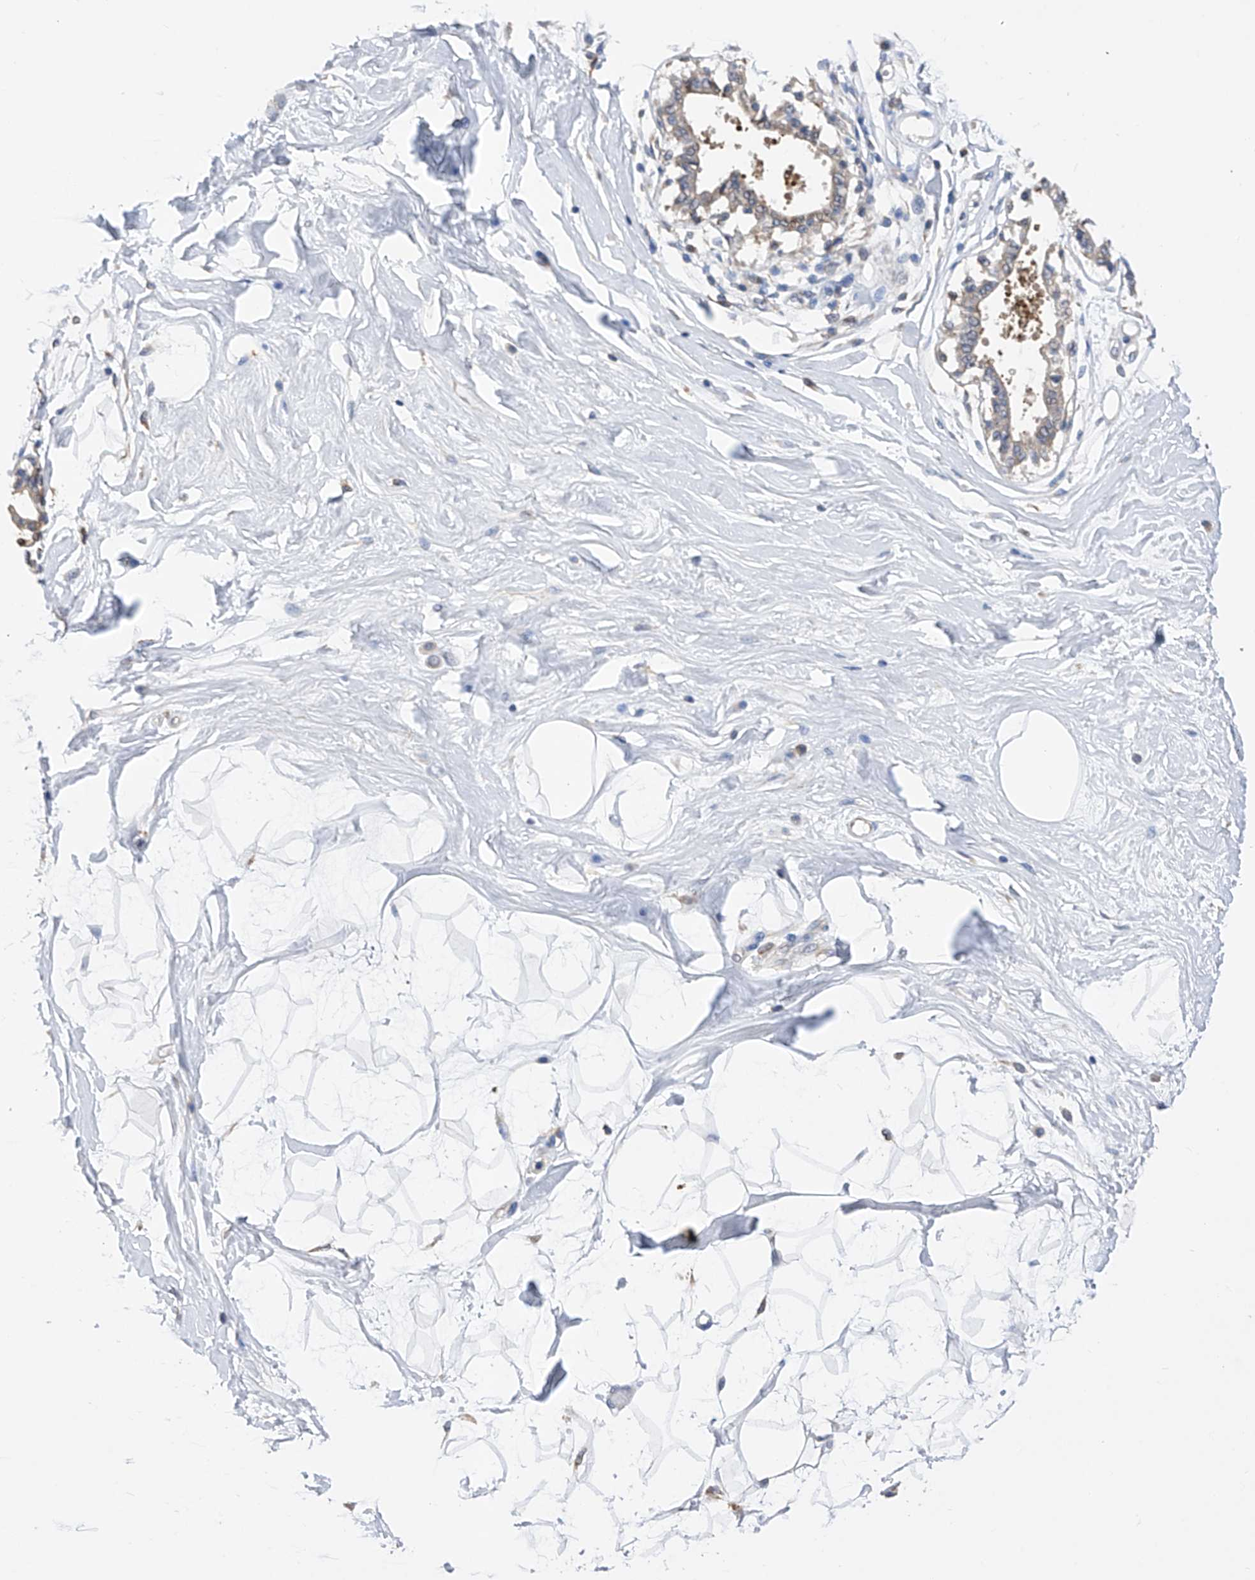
{"staining": {"intensity": "negative", "quantity": "none", "location": "none"}, "tissue": "breast", "cell_type": "Adipocytes", "image_type": "normal", "snomed": [{"axis": "morphology", "description": "Normal tissue, NOS"}, {"axis": "topography", "description": "Breast"}], "caption": "Immunohistochemistry (IHC) histopathology image of normal breast: human breast stained with DAB shows no significant protein expression in adipocytes. Nuclei are stained in blue.", "gene": "SPATA20", "patient": {"sex": "female", "age": 45}}